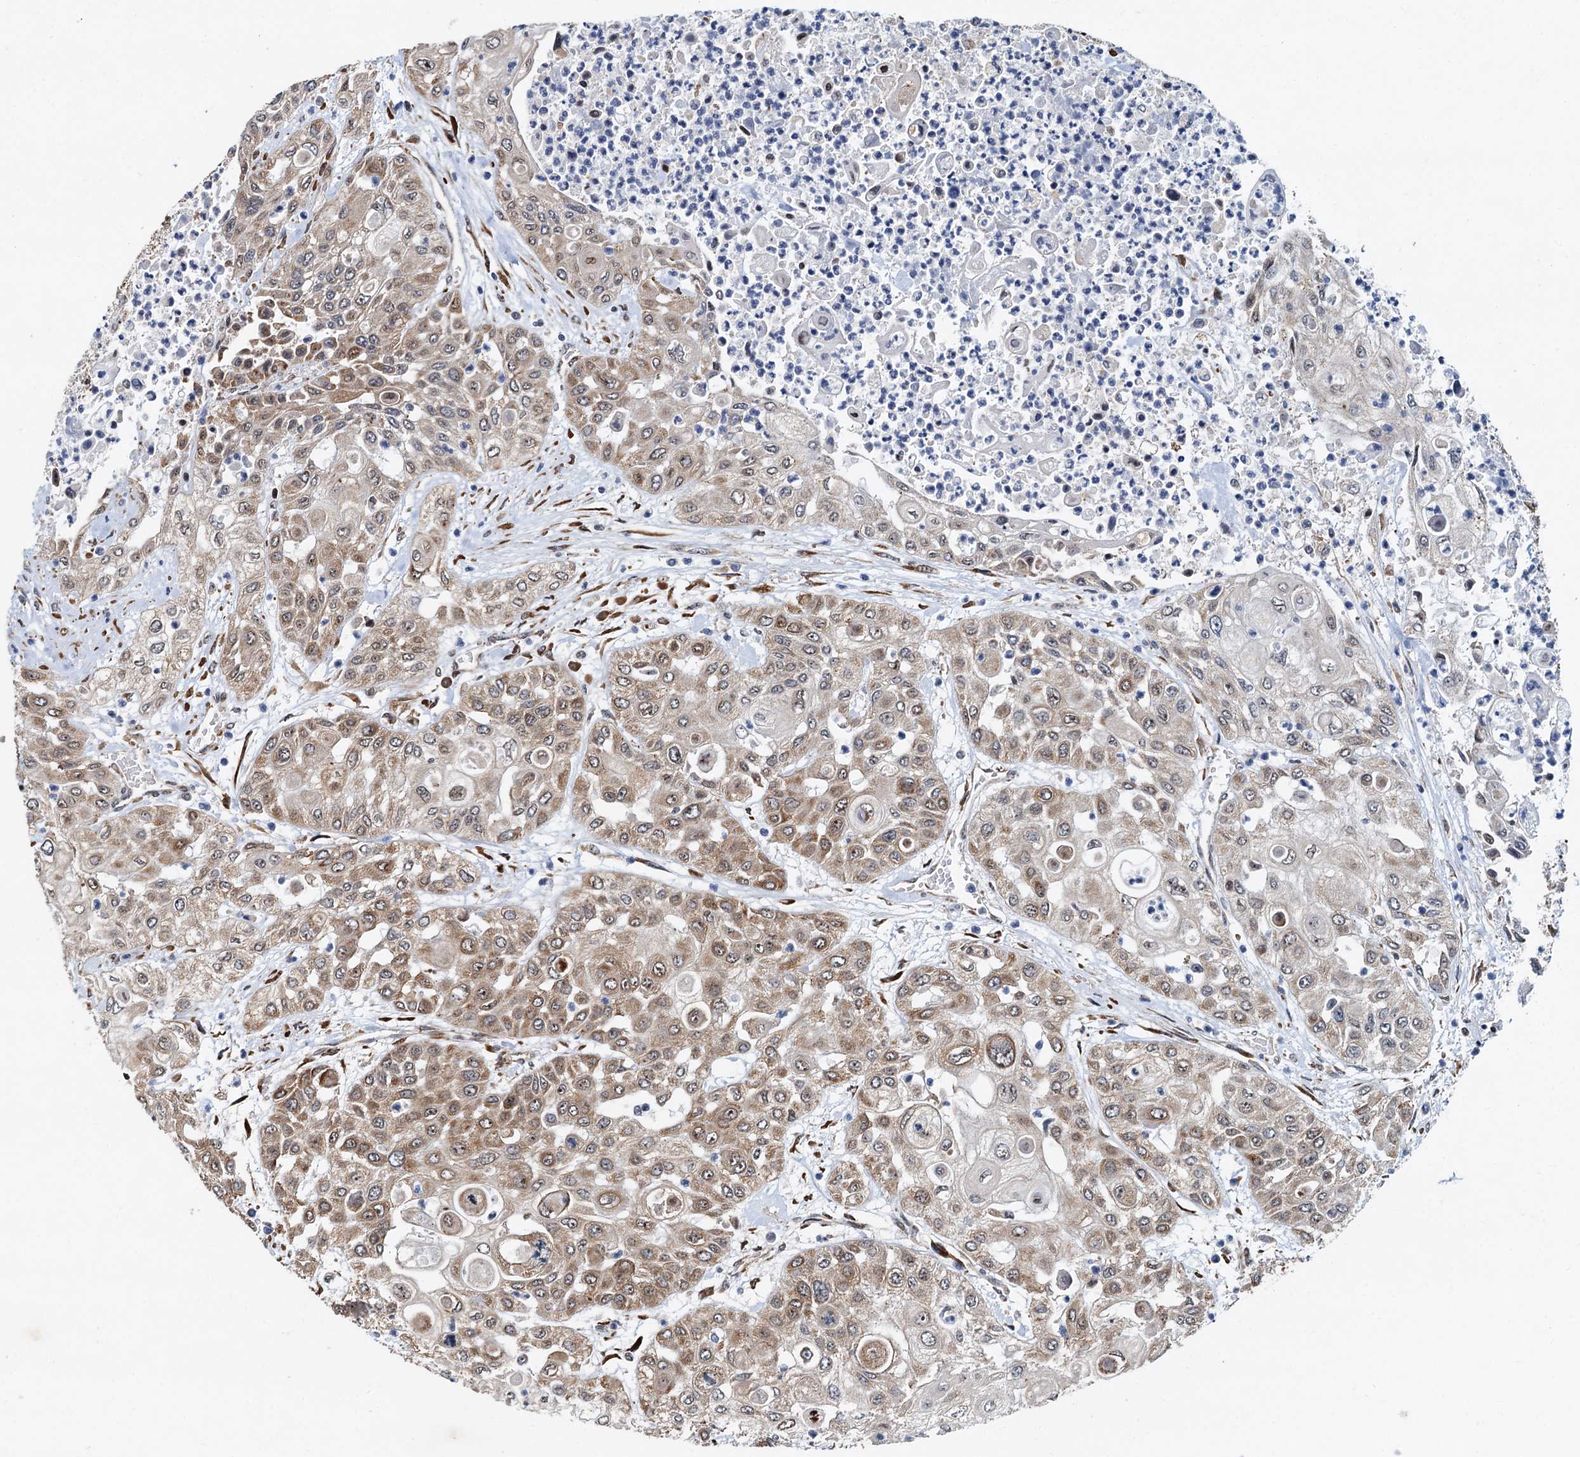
{"staining": {"intensity": "moderate", "quantity": "25%-75%", "location": "cytoplasmic/membranous"}, "tissue": "urothelial cancer", "cell_type": "Tumor cells", "image_type": "cancer", "snomed": [{"axis": "morphology", "description": "Urothelial carcinoma, High grade"}, {"axis": "topography", "description": "Urinary bladder"}], "caption": "Tumor cells demonstrate medium levels of moderate cytoplasmic/membranous staining in about 25%-75% of cells in human urothelial cancer.", "gene": "DNAJC21", "patient": {"sex": "female", "age": 79}}